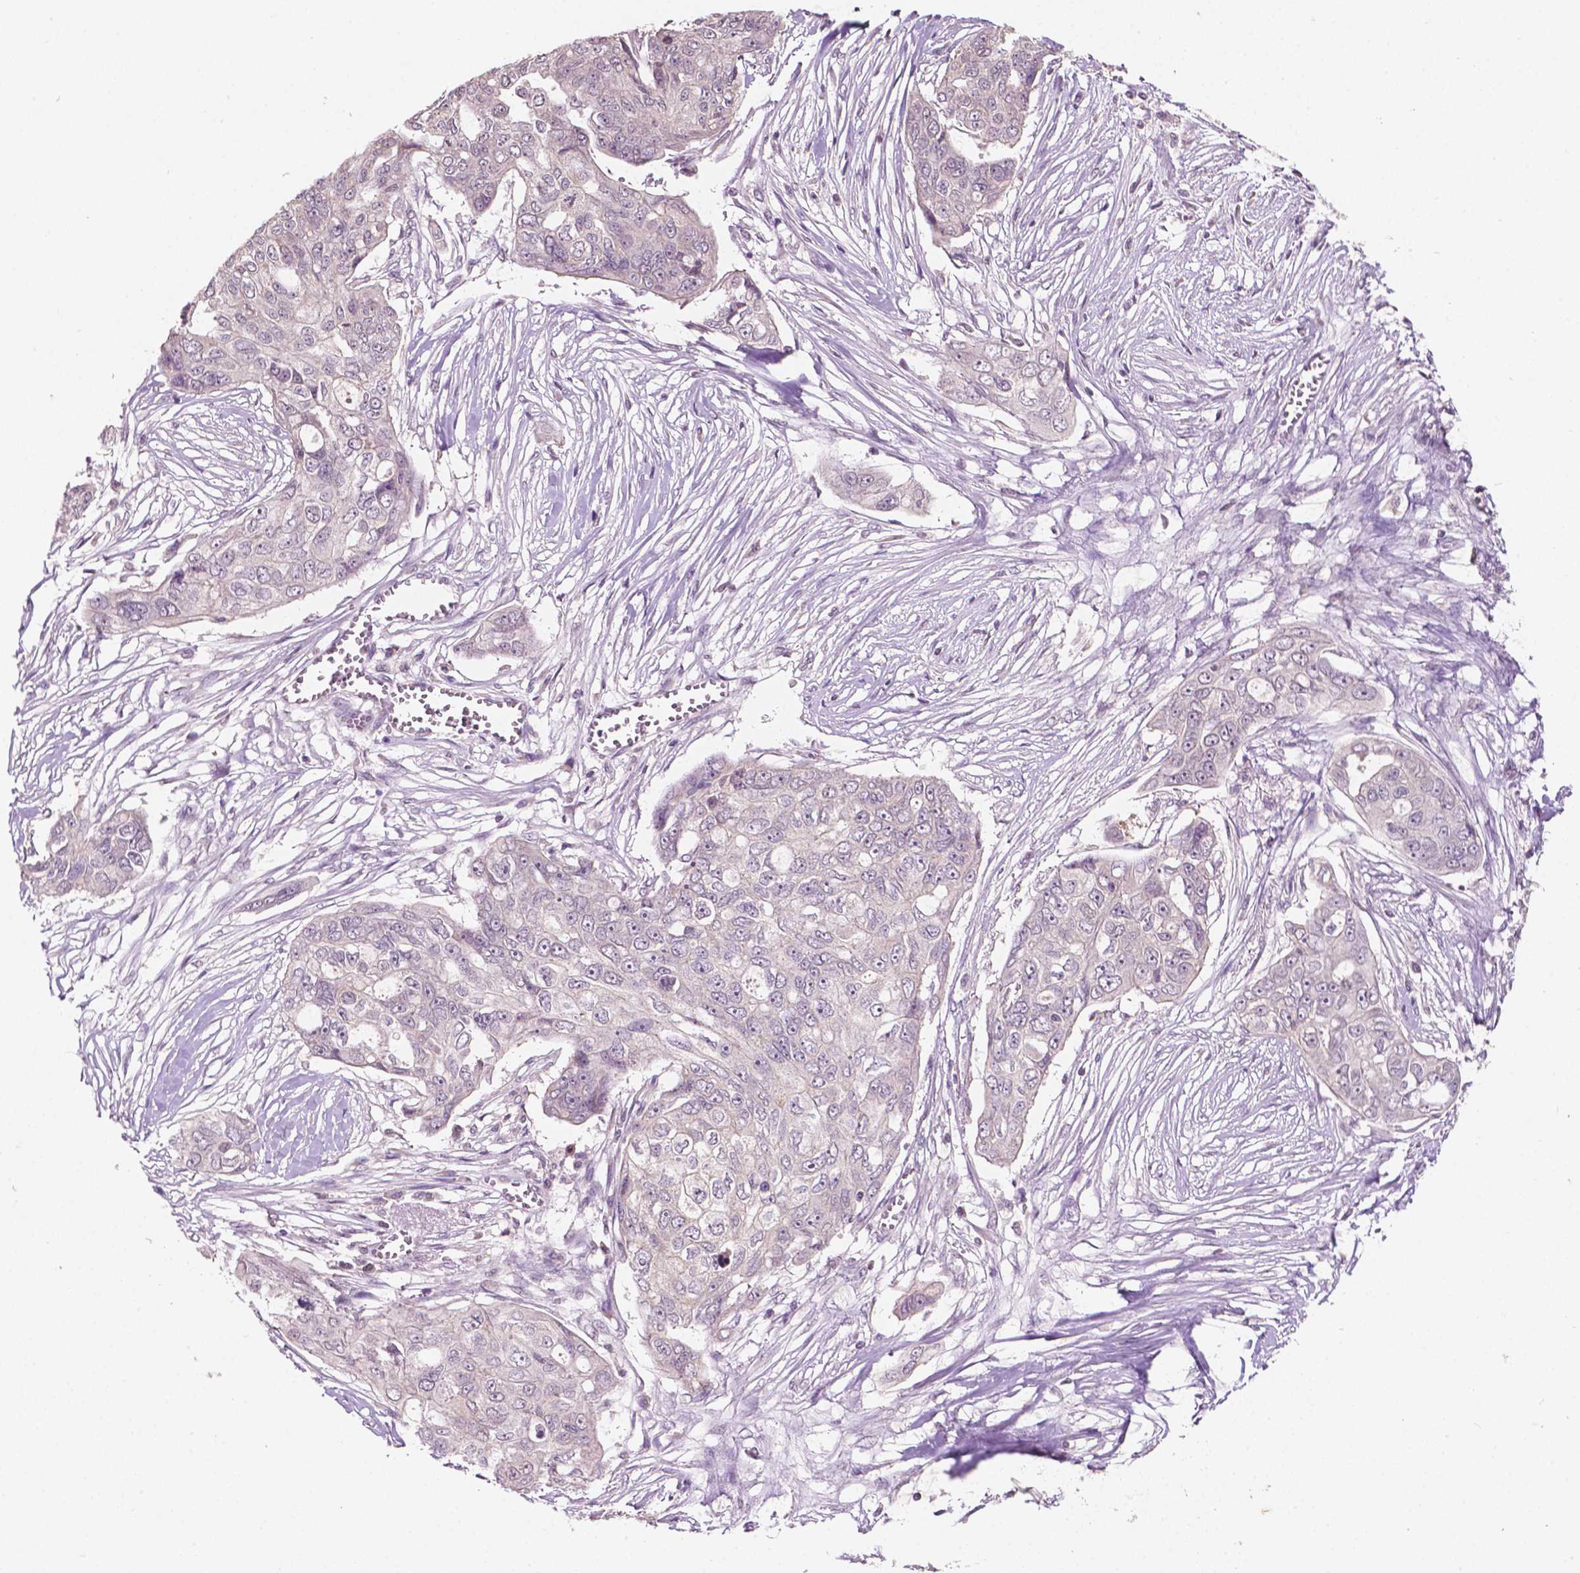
{"staining": {"intensity": "negative", "quantity": "none", "location": "none"}, "tissue": "ovarian cancer", "cell_type": "Tumor cells", "image_type": "cancer", "snomed": [{"axis": "morphology", "description": "Carcinoma, endometroid"}, {"axis": "topography", "description": "Ovary"}], "caption": "Immunohistochemistry (IHC) of ovarian cancer demonstrates no expression in tumor cells. (Brightfield microscopy of DAB (3,3'-diaminobenzidine) immunohistochemistry at high magnification).", "gene": "NOS1AP", "patient": {"sex": "female", "age": 70}}